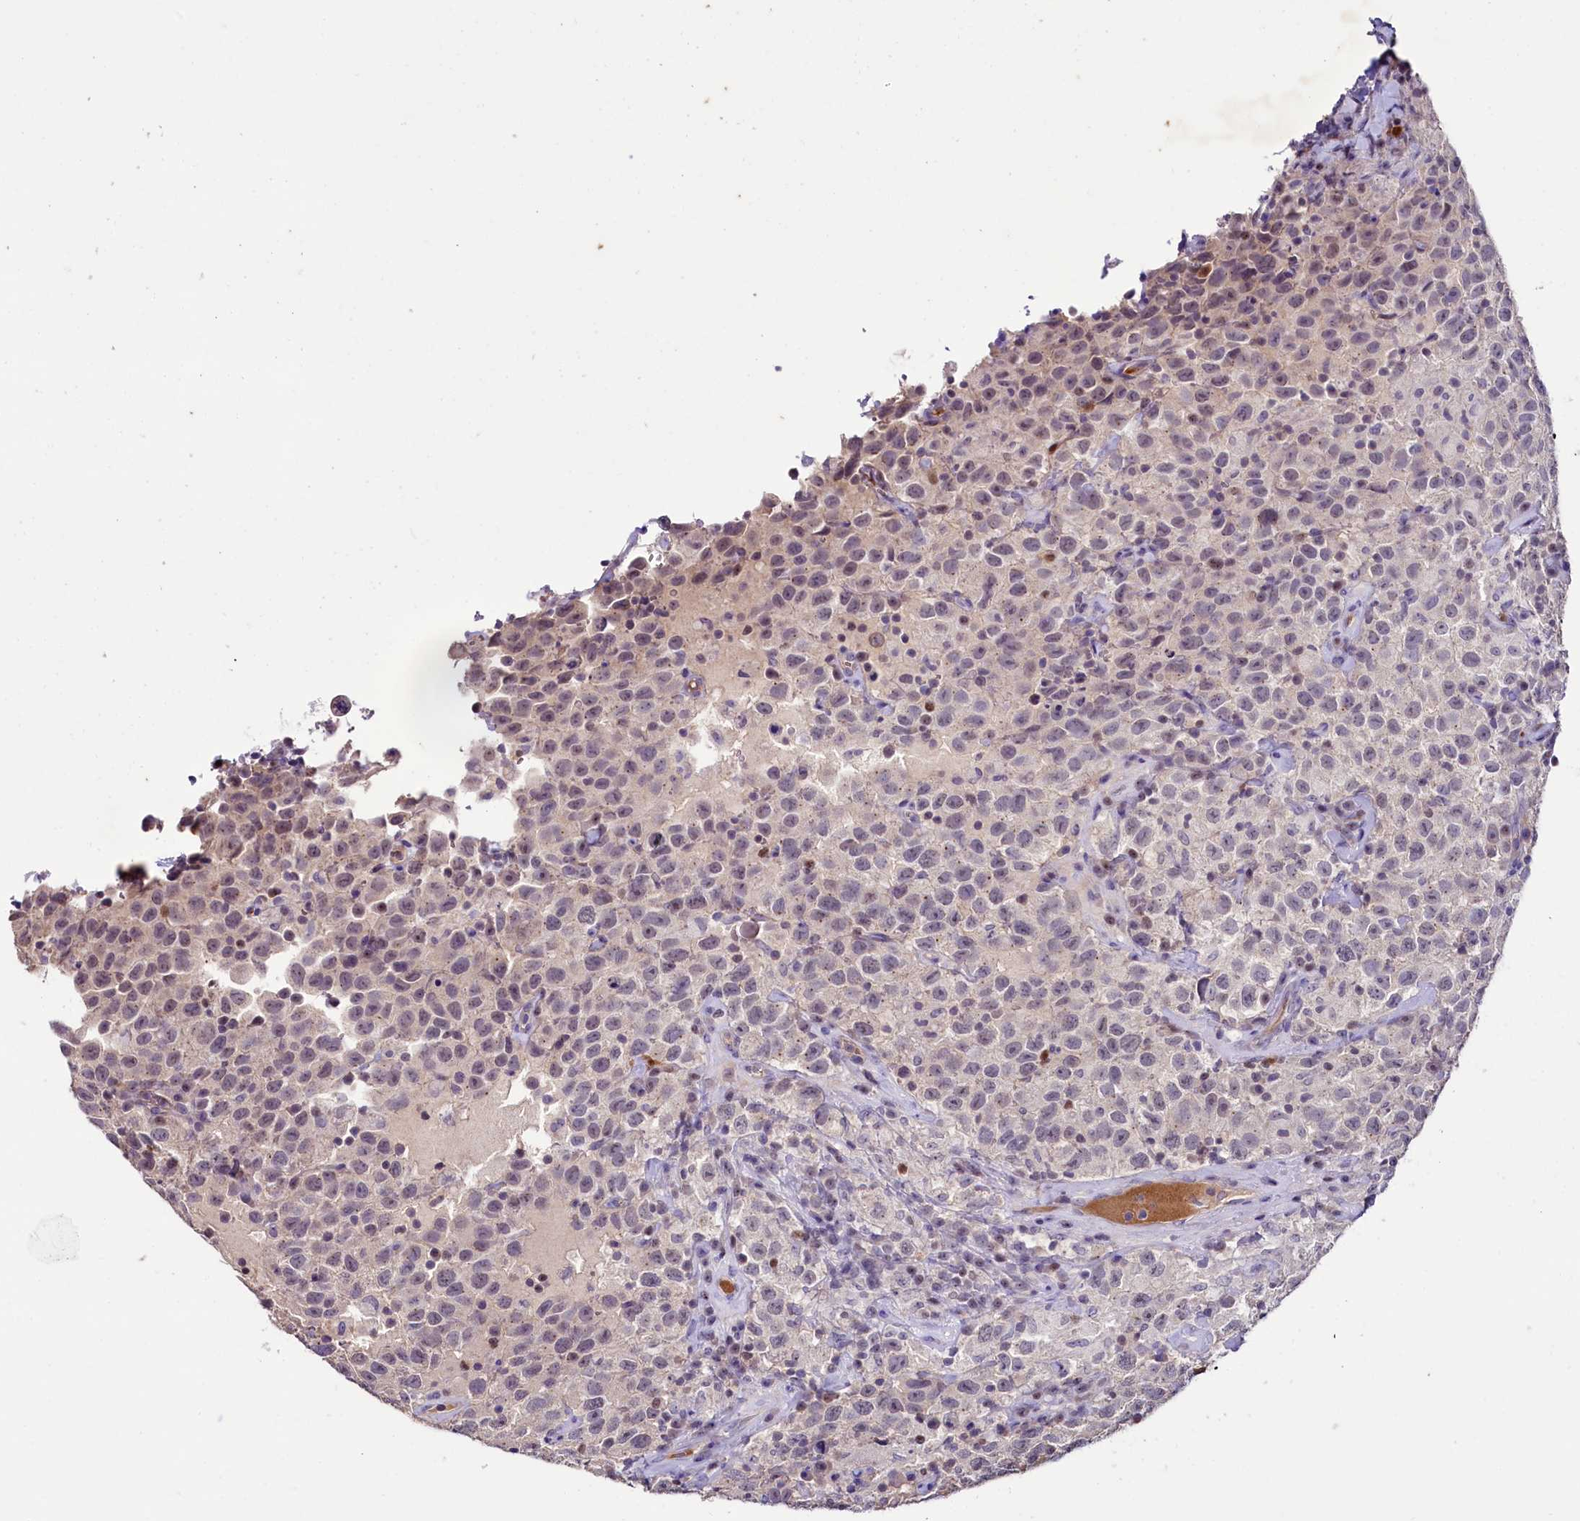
{"staining": {"intensity": "negative", "quantity": "none", "location": "none"}, "tissue": "testis cancer", "cell_type": "Tumor cells", "image_type": "cancer", "snomed": [{"axis": "morphology", "description": "Seminoma, NOS"}, {"axis": "topography", "description": "Testis"}], "caption": "The photomicrograph displays no significant staining in tumor cells of testis cancer (seminoma). (DAB (3,3'-diaminobenzidine) immunohistochemistry with hematoxylin counter stain).", "gene": "FAM111B", "patient": {"sex": "male", "age": 41}}